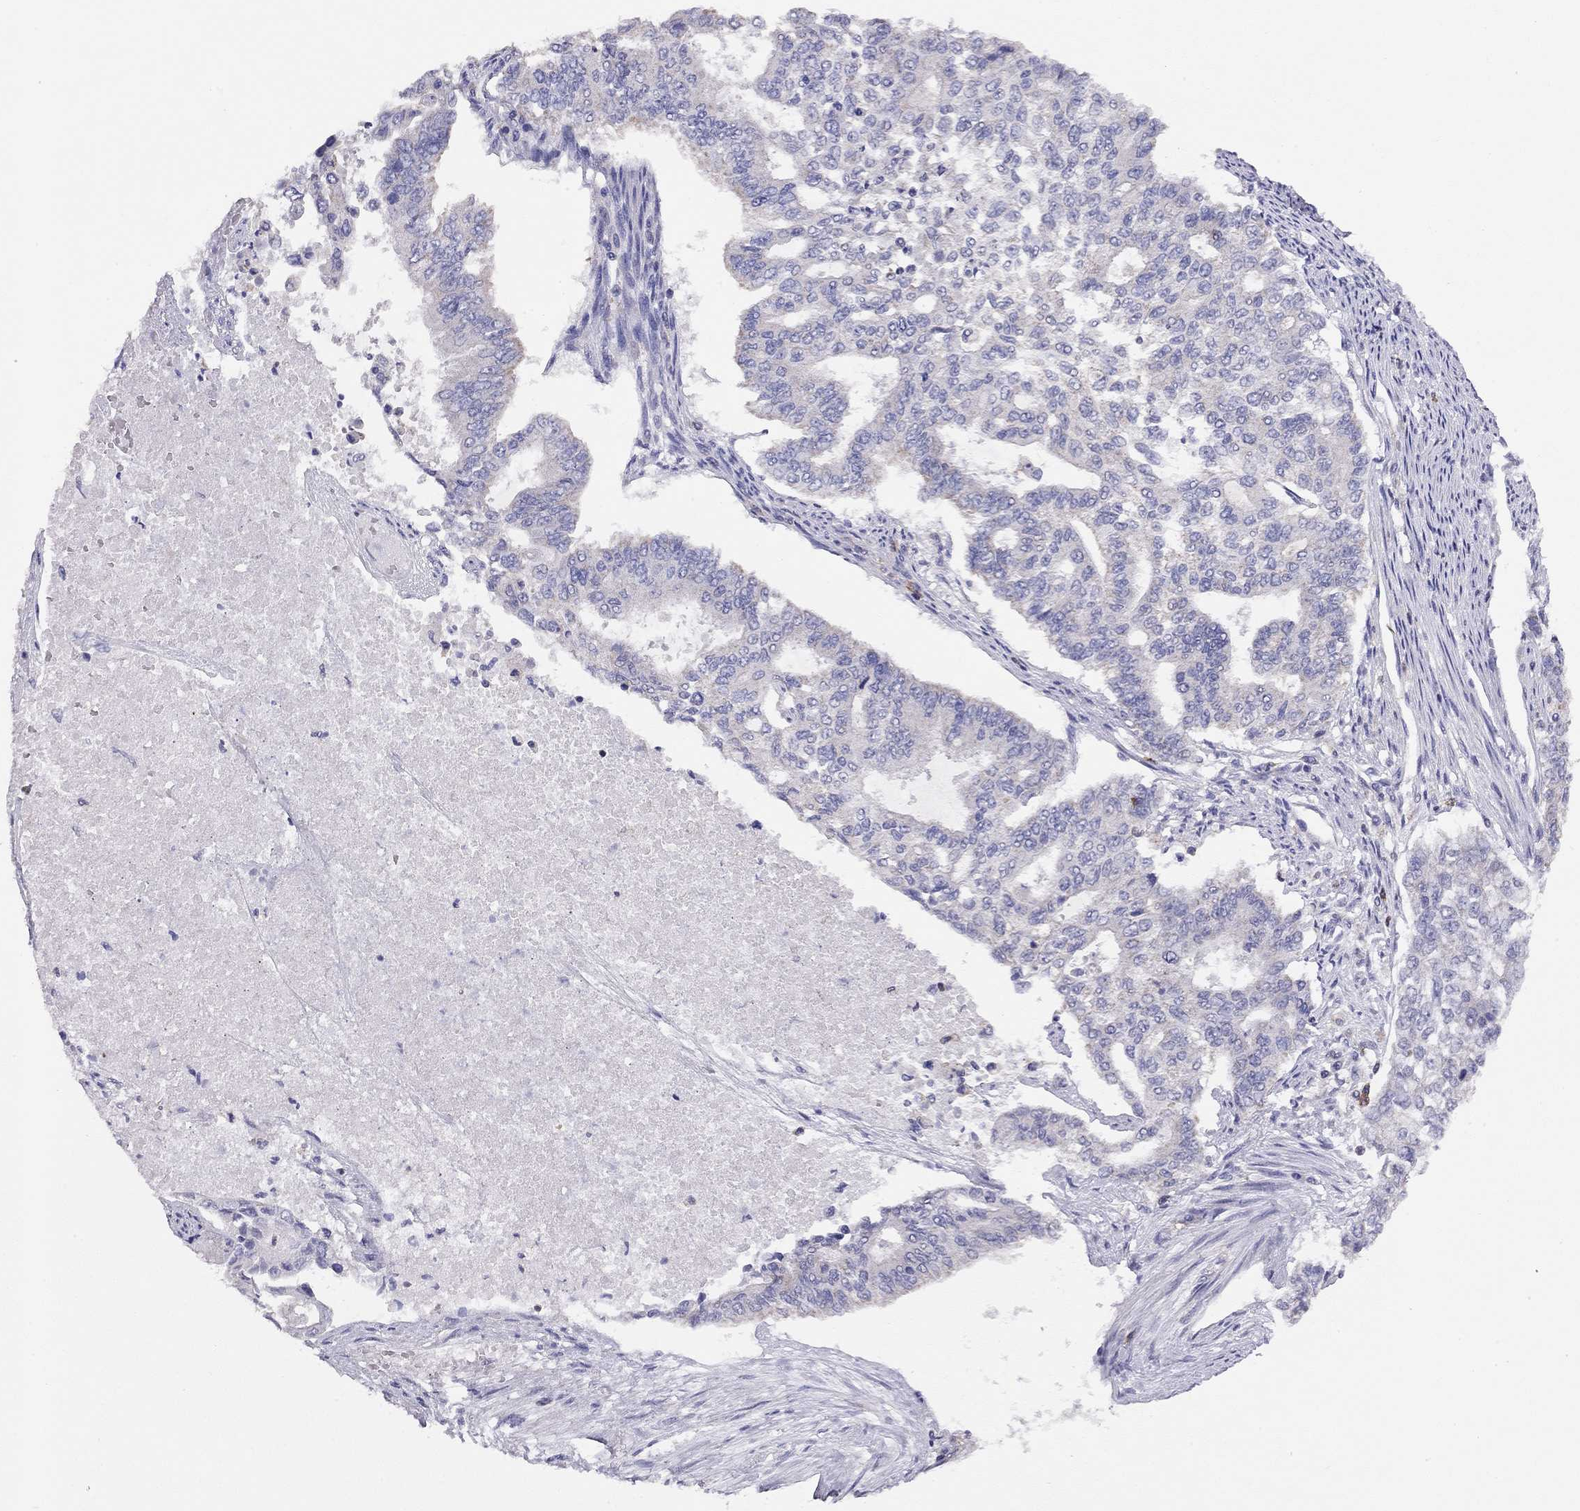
{"staining": {"intensity": "negative", "quantity": "none", "location": "none"}, "tissue": "endometrial cancer", "cell_type": "Tumor cells", "image_type": "cancer", "snomed": [{"axis": "morphology", "description": "Adenocarcinoma, NOS"}, {"axis": "topography", "description": "Uterus"}], "caption": "Histopathology image shows no protein expression in tumor cells of adenocarcinoma (endometrial) tissue. (Stains: DAB (3,3'-diaminobenzidine) IHC with hematoxylin counter stain, Microscopy: brightfield microscopy at high magnification).", "gene": "CITED1", "patient": {"sex": "female", "age": 59}}